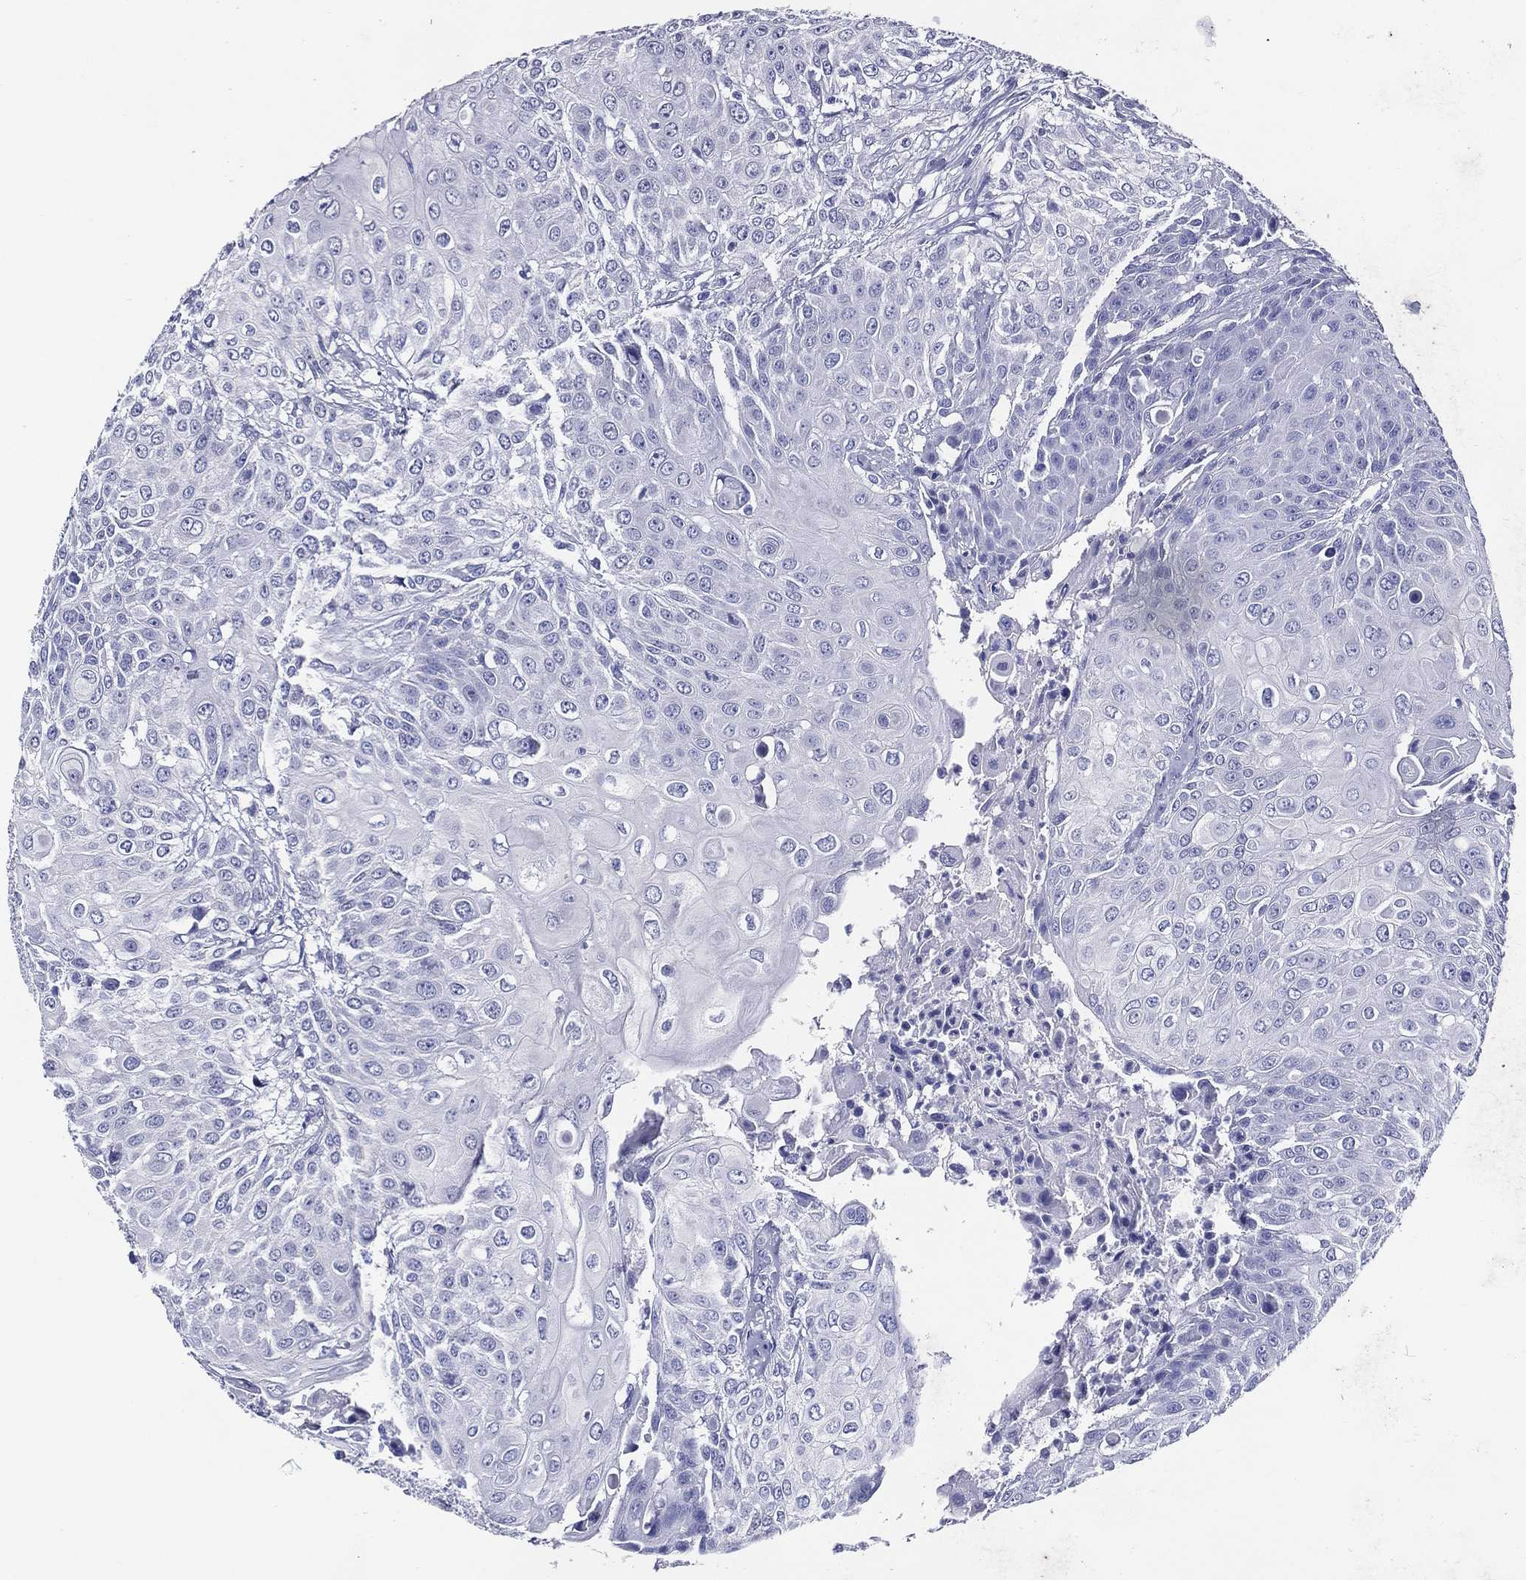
{"staining": {"intensity": "negative", "quantity": "none", "location": "none"}, "tissue": "urothelial cancer", "cell_type": "Tumor cells", "image_type": "cancer", "snomed": [{"axis": "morphology", "description": "Urothelial carcinoma, High grade"}, {"axis": "topography", "description": "Urinary bladder"}], "caption": "An IHC histopathology image of high-grade urothelial carcinoma is shown. There is no staining in tumor cells of high-grade urothelial carcinoma.", "gene": "ACE2", "patient": {"sex": "female", "age": 79}}